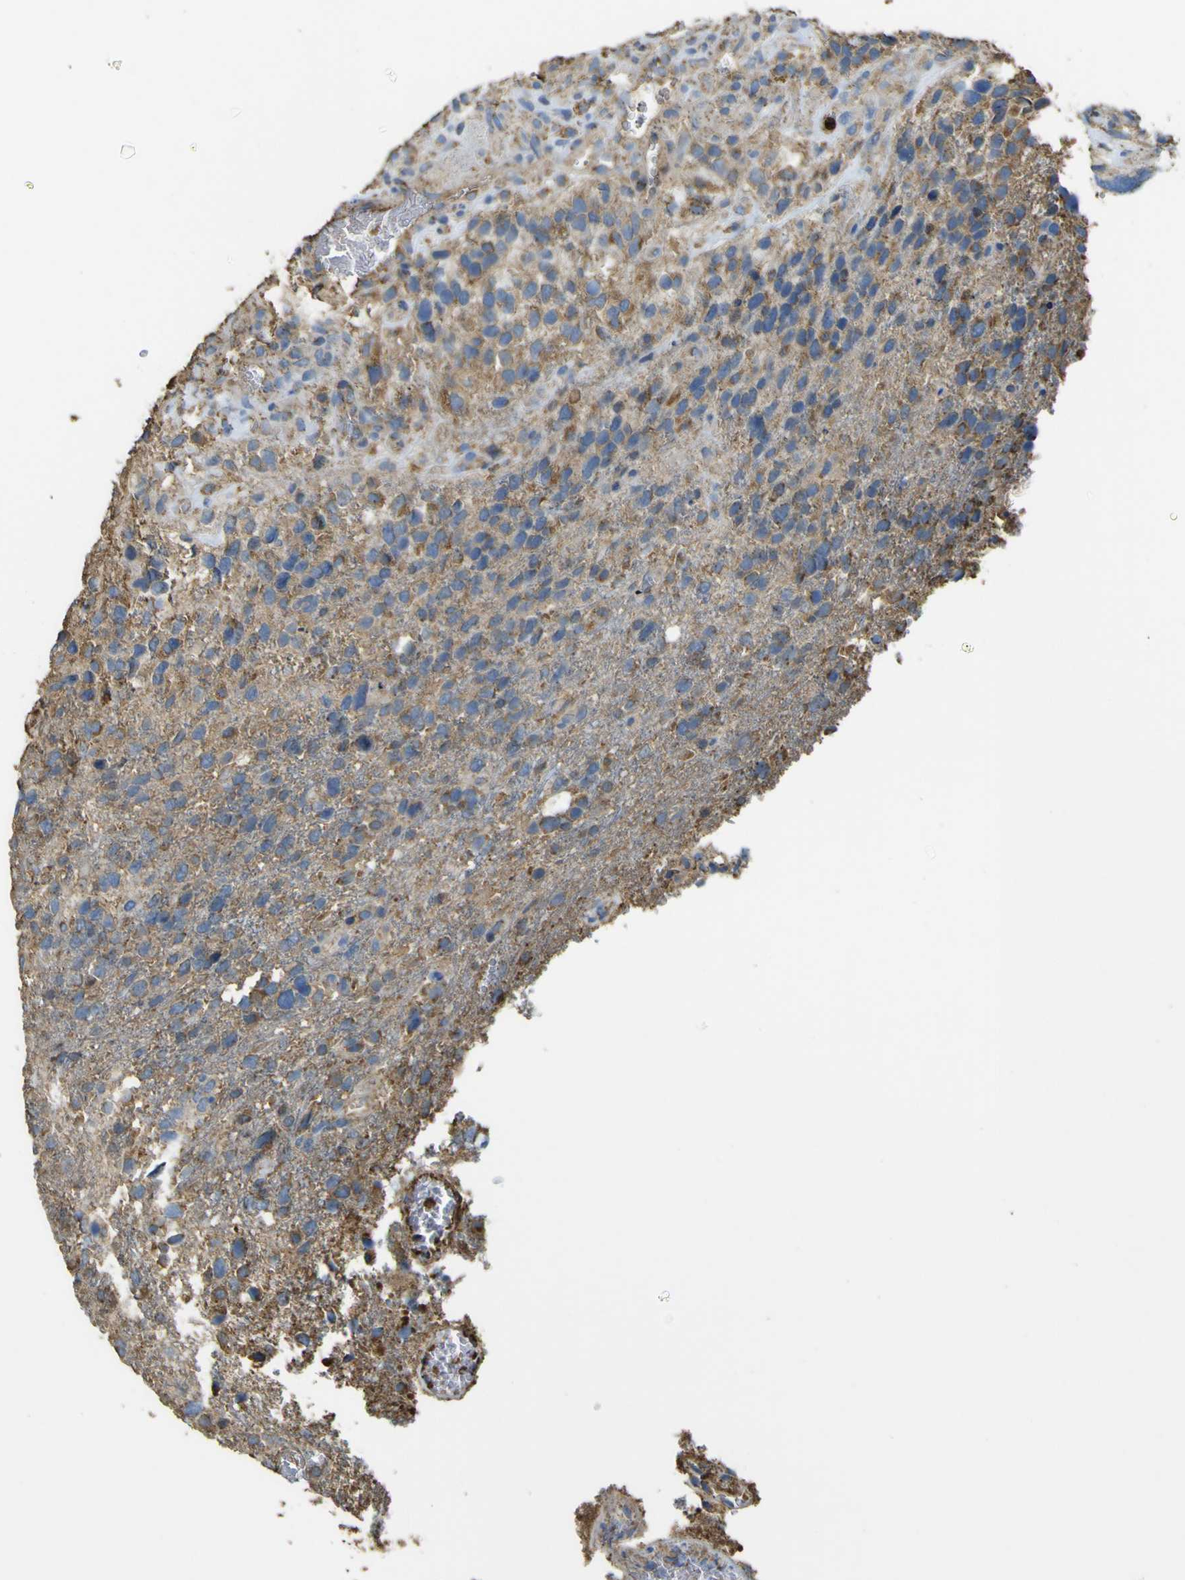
{"staining": {"intensity": "weak", "quantity": "<25%", "location": "cytoplasmic/membranous"}, "tissue": "glioma", "cell_type": "Tumor cells", "image_type": "cancer", "snomed": [{"axis": "morphology", "description": "Glioma, malignant, High grade"}, {"axis": "topography", "description": "Brain"}], "caption": "An image of human malignant high-grade glioma is negative for staining in tumor cells. (DAB (3,3'-diaminobenzidine) immunohistochemistry (IHC) with hematoxylin counter stain).", "gene": "ACSL3", "patient": {"sex": "female", "age": 58}}